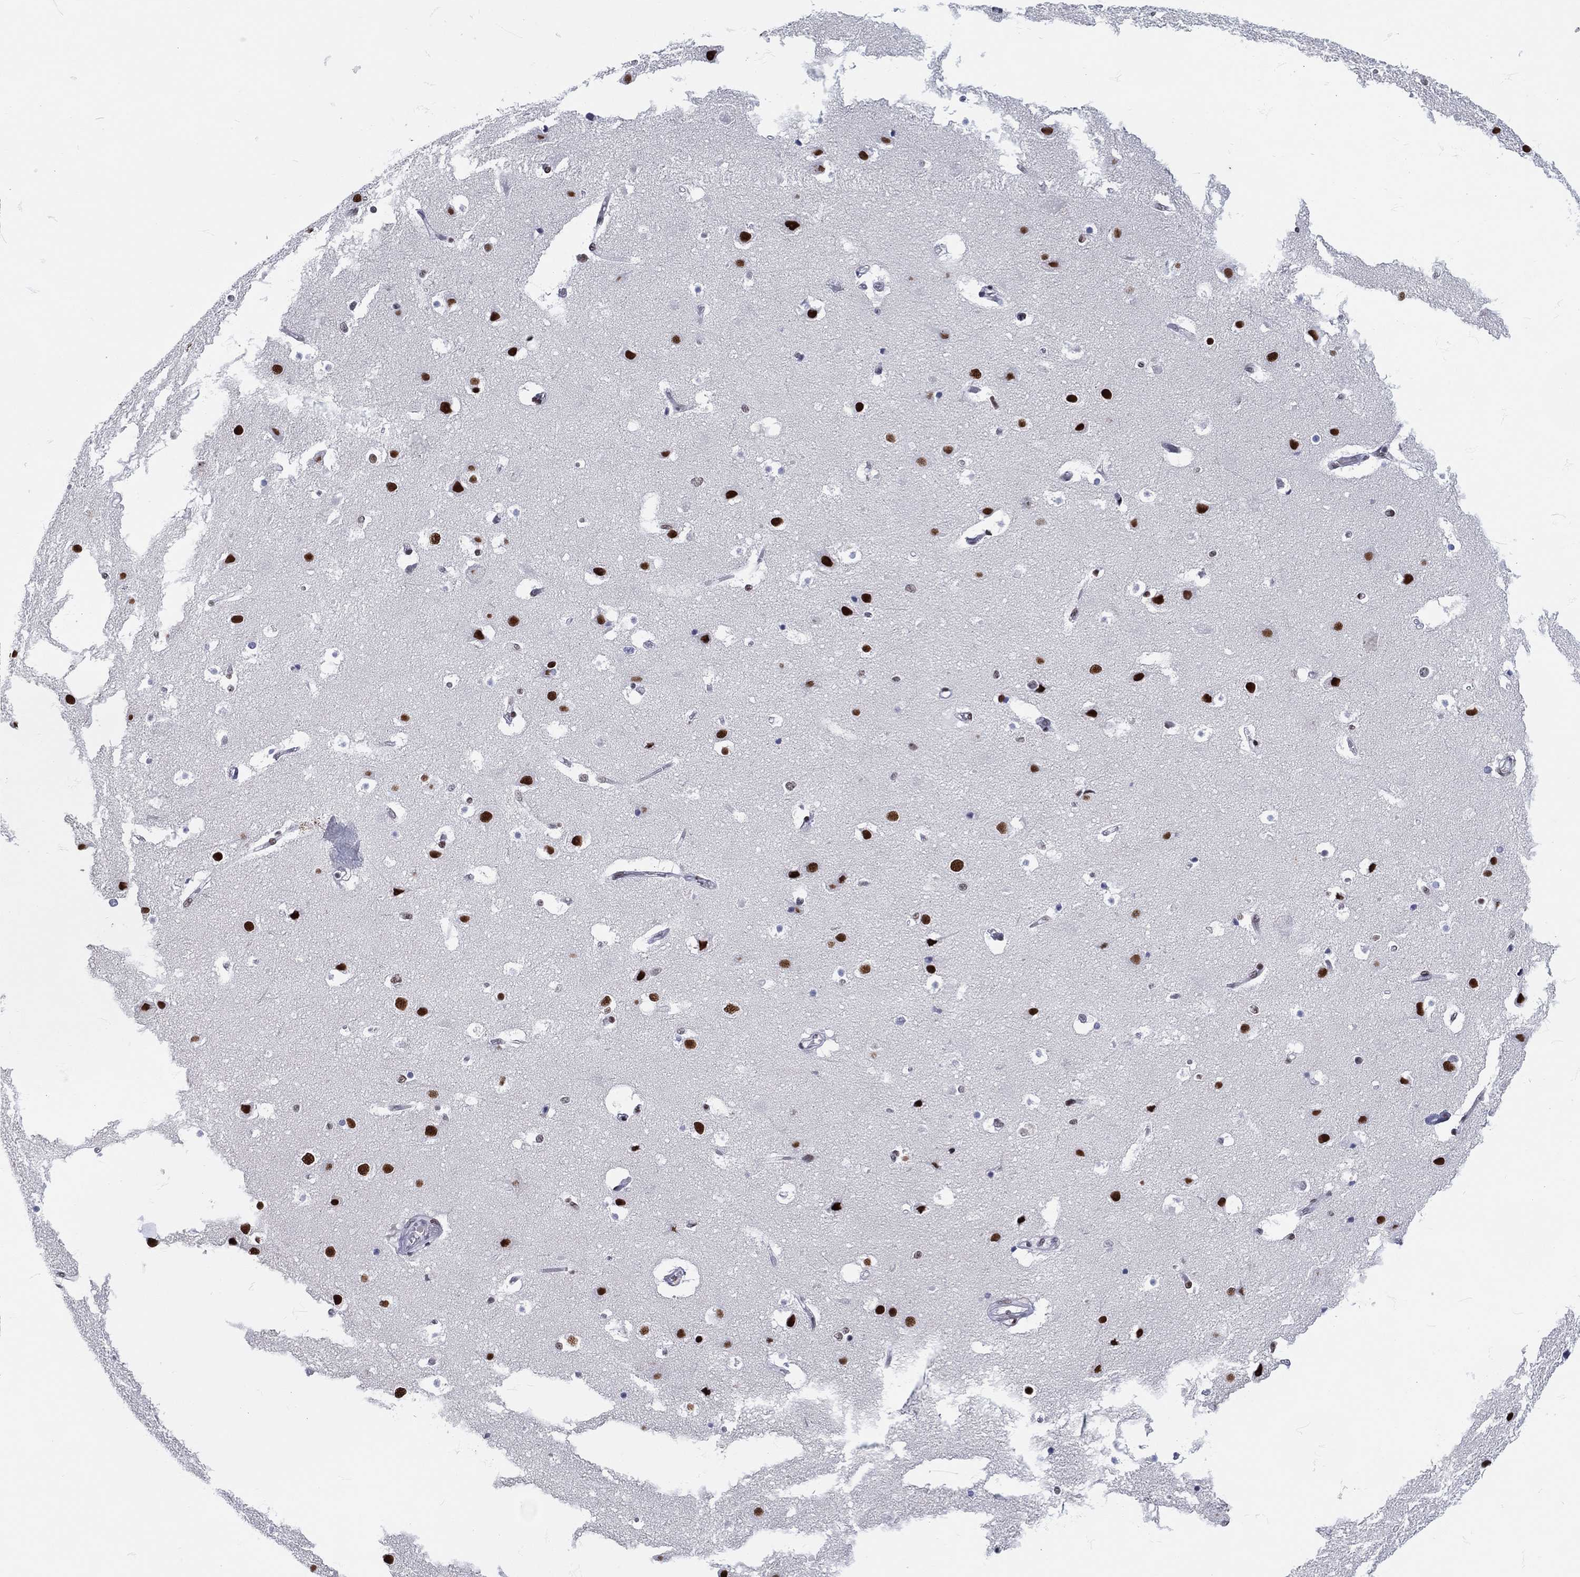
{"staining": {"intensity": "negative", "quantity": "none", "location": "none"}, "tissue": "cerebral cortex", "cell_type": "Endothelial cells", "image_type": "normal", "snomed": [{"axis": "morphology", "description": "Normal tissue, NOS"}, {"axis": "topography", "description": "Cerebral cortex"}], "caption": "Endothelial cells show no significant protein staining in benign cerebral cortex. Nuclei are stained in blue.", "gene": "MAPK8IP1", "patient": {"sex": "female", "age": 52}}